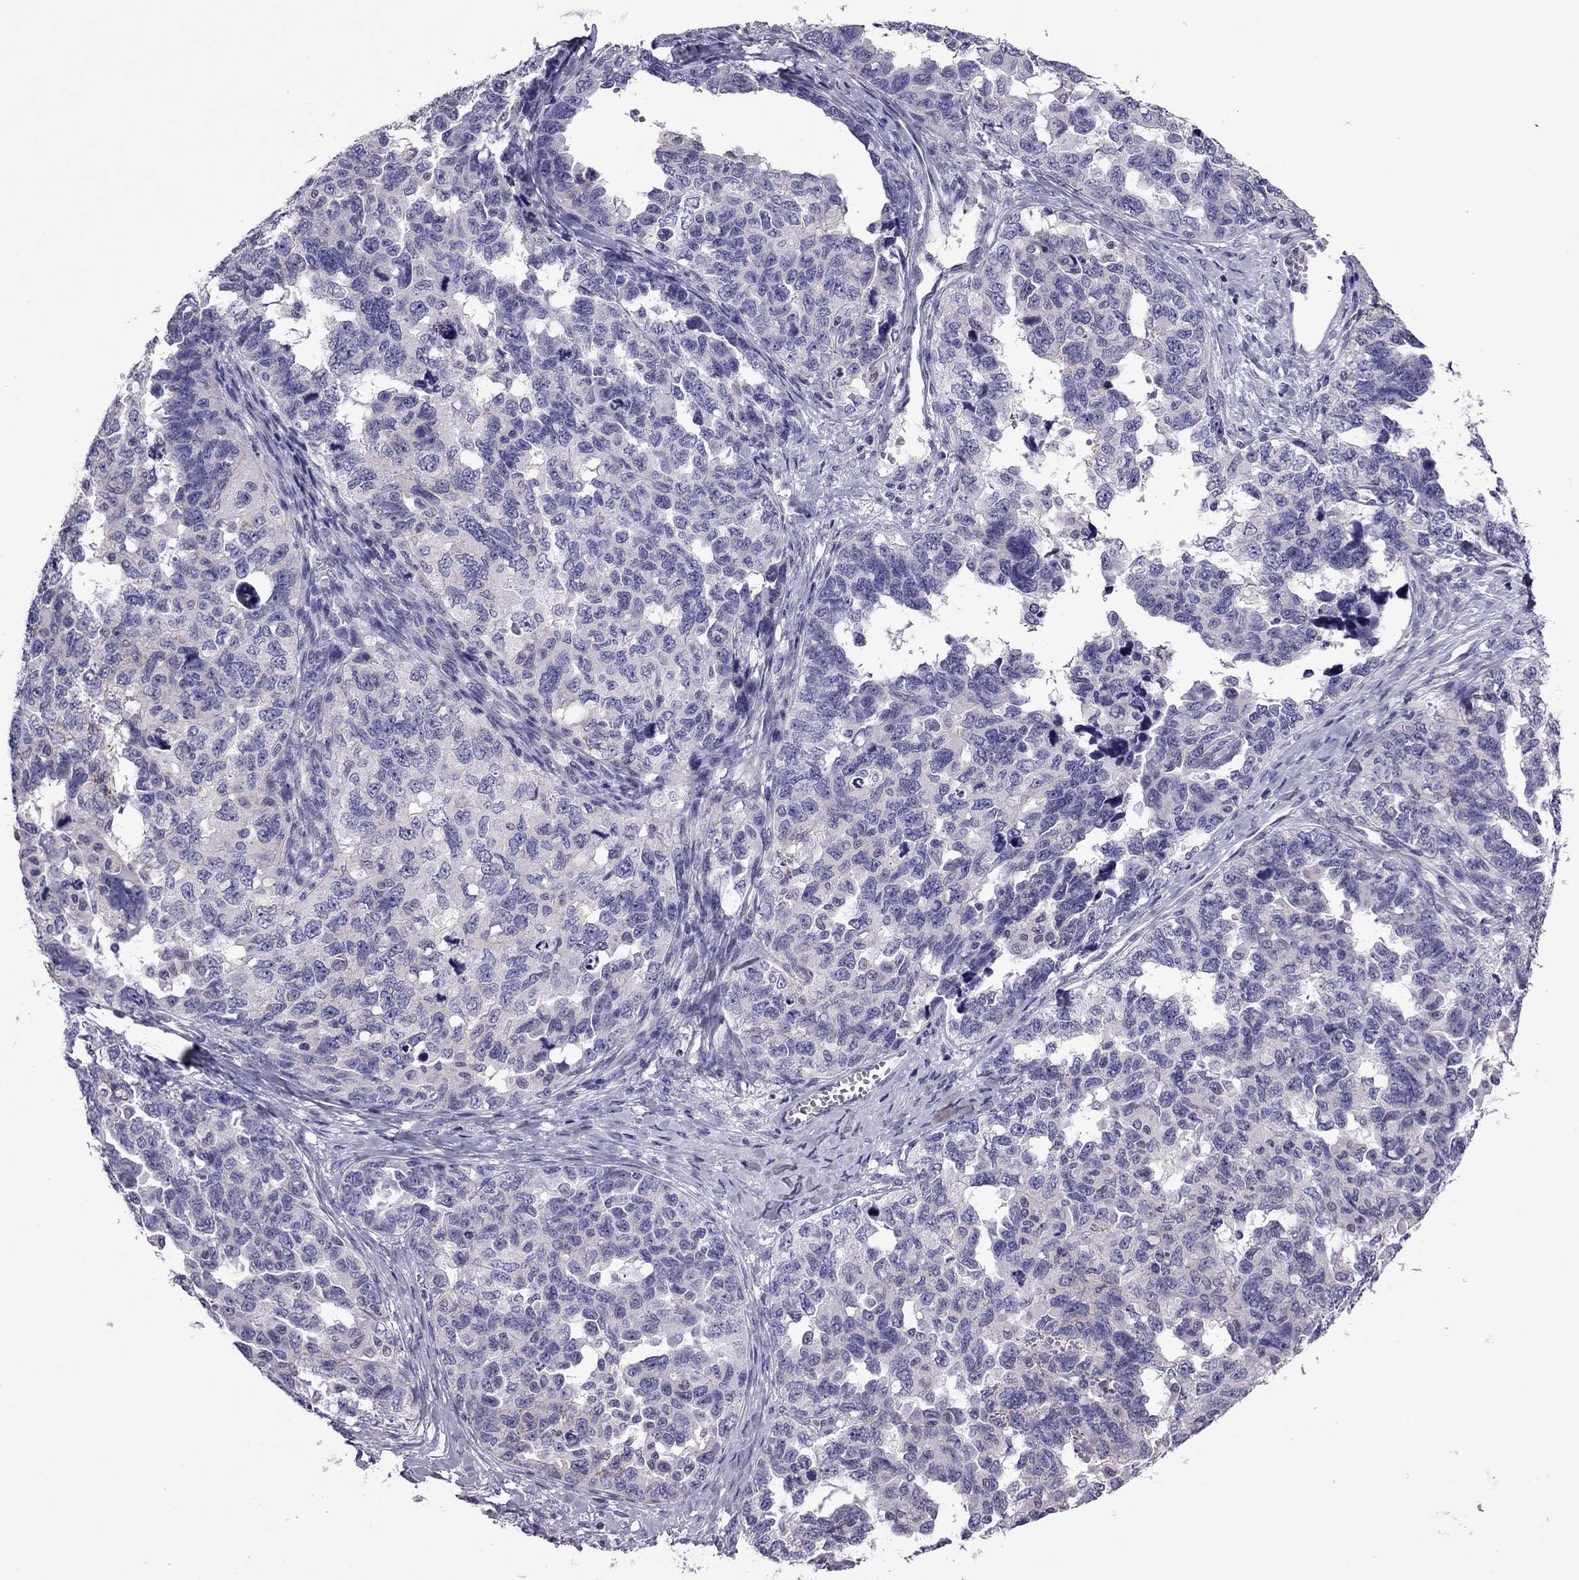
{"staining": {"intensity": "negative", "quantity": "none", "location": "none"}, "tissue": "ovarian cancer", "cell_type": "Tumor cells", "image_type": "cancer", "snomed": [{"axis": "morphology", "description": "Cystadenocarcinoma, serous, NOS"}, {"axis": "topography", "description": "Ovary"}], "caption": "Tumor cells are negative for brown protein staining in serous cystadenocarcinoma (ovarian). (Immunohistochemistry (ihc), brightfield microscopy, high magnification).", "gene": "SLC16A8", "patient": {"sex": "female", "age": 69}}